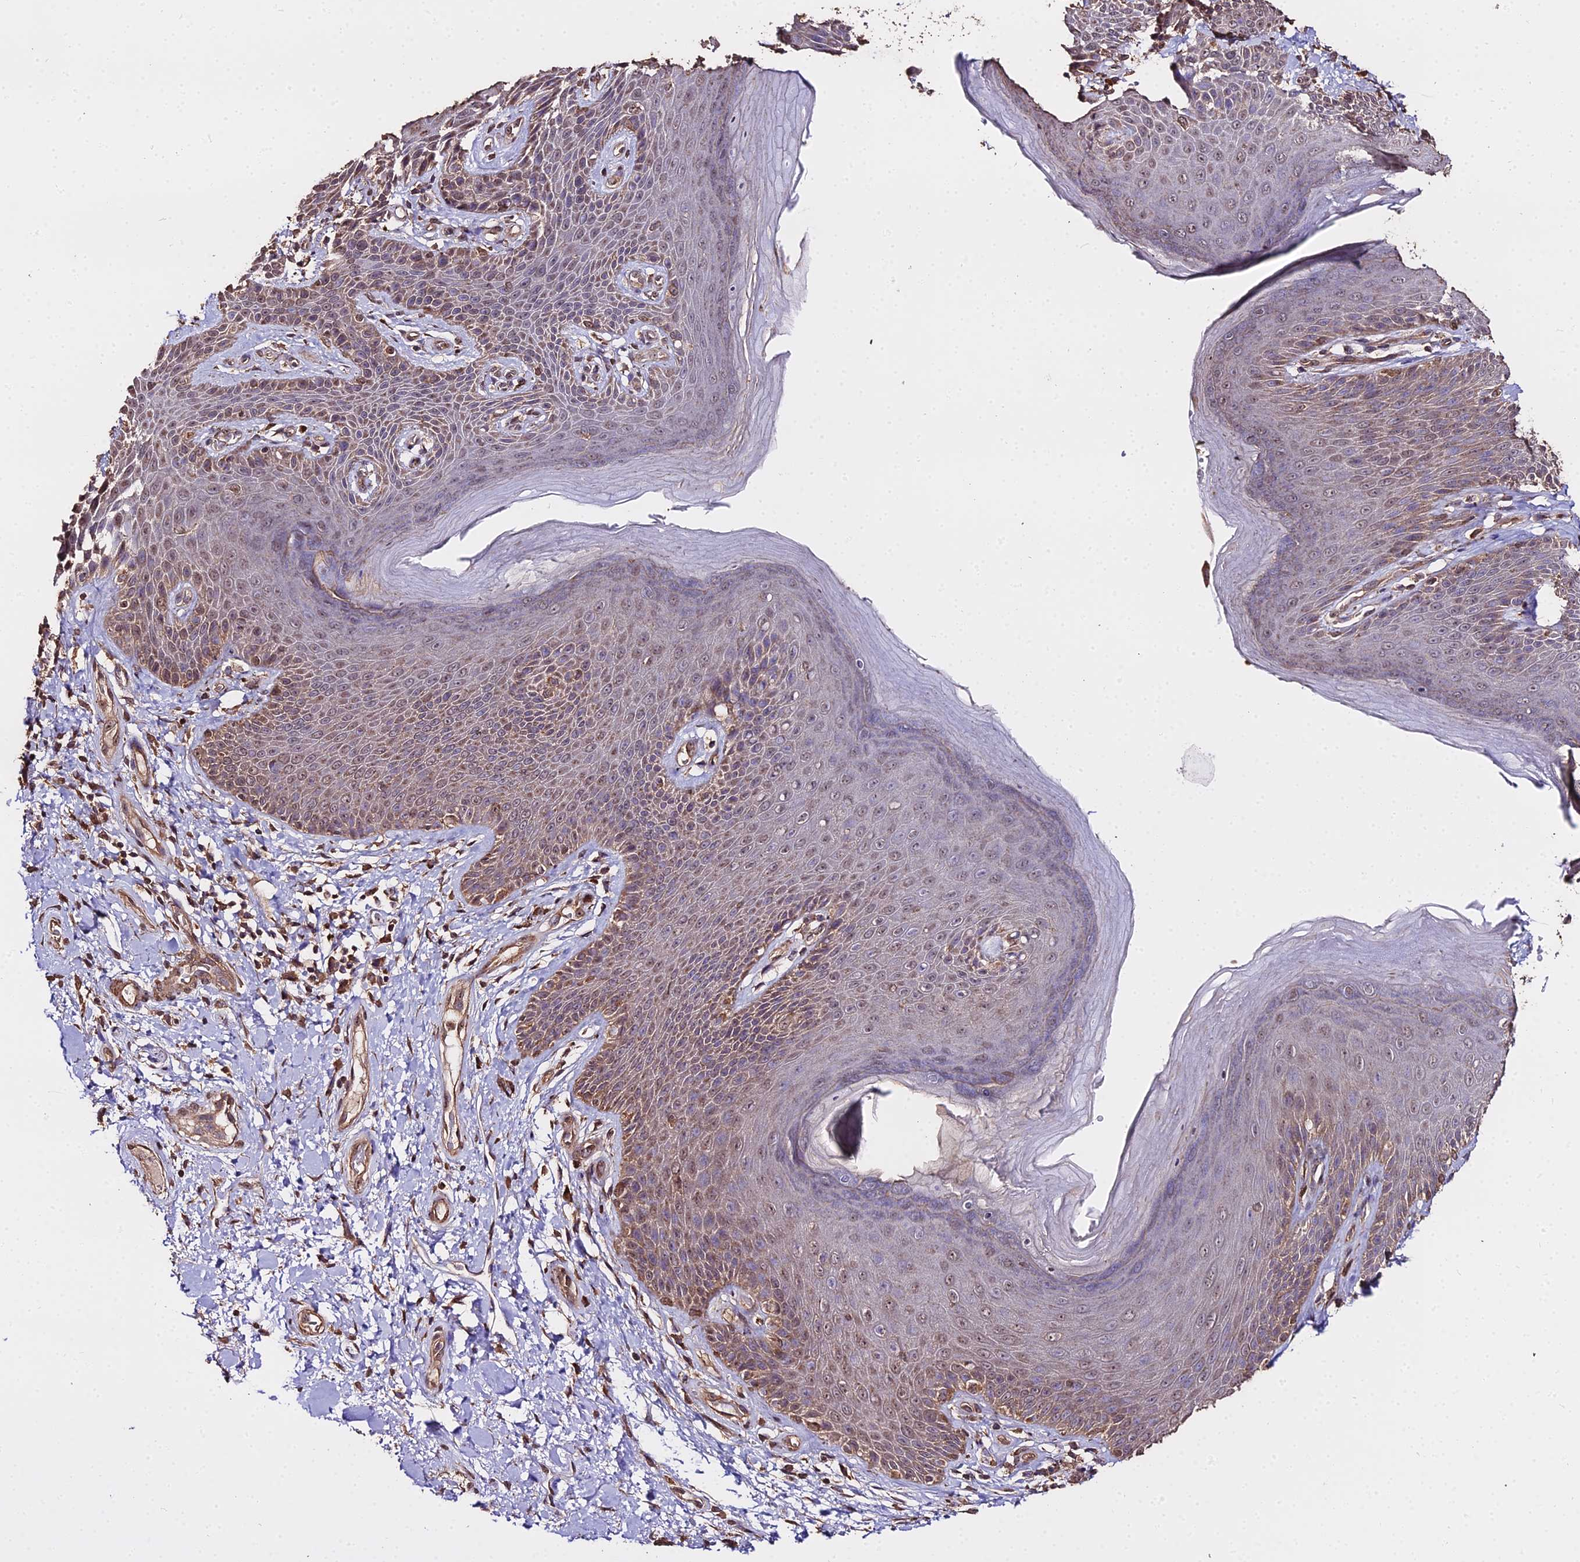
{"staining": {"intensity": "moderate", "quantity": ">75%", "location": "cytoplasmic/membranous,nuclear"}, "tissue": "skin", "cell_type": "Epidermal cells", "image_type": "normal", "snomed": [{"axis": "morphology", "description": "Normal tissue, NOS"}, {"axis": "topography", "description": "Anal"}], "caption": "A photomicrograph of human skin stained for a protein exhibits moderate cytoplasmic/membranous,nuclear brown staining in epidermal cells.", "gene": "METTL13", "patient": {"sex": "female", "age": 89}}